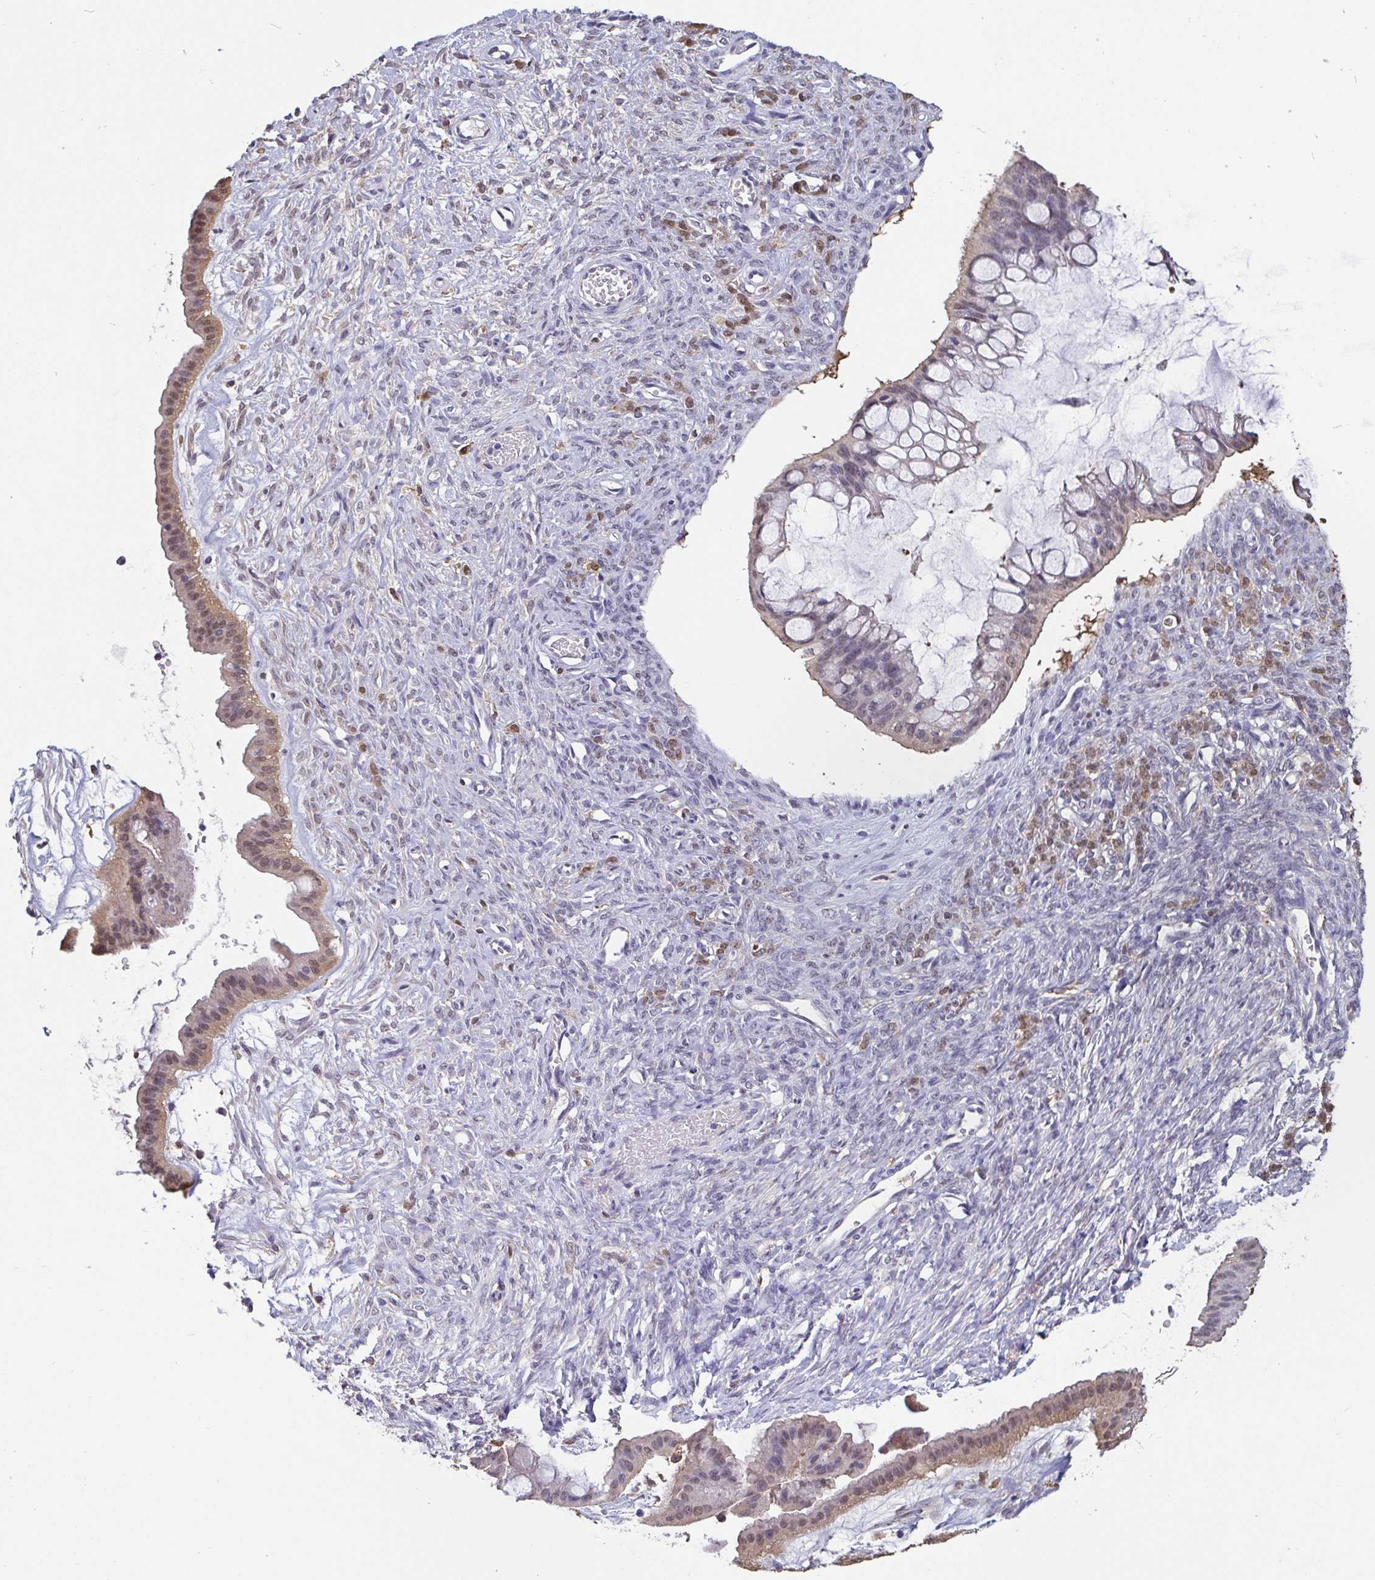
{"staining": {"intensity": "weak", "quantity": "25%-75%", "location": "nuclear"}, "tissue": "ovarian cancer", "cell_type": "Tumor cells", "image_type": "cancer", "snomed": [{"axis": "morphology", "description": "Cystadenocarcinoma, mucinous, NOS"}, {"axis": "topography", "description": "Ovary"}], "caption": "Ovarian mucinous cystadenocarcinoma was stained to show a protein in brown. There is low levels of weak nuclear expression in about 25%-75% of tumor cells.", "gene": "IDH1", "patient": {"sex": "female", "age": 73}}